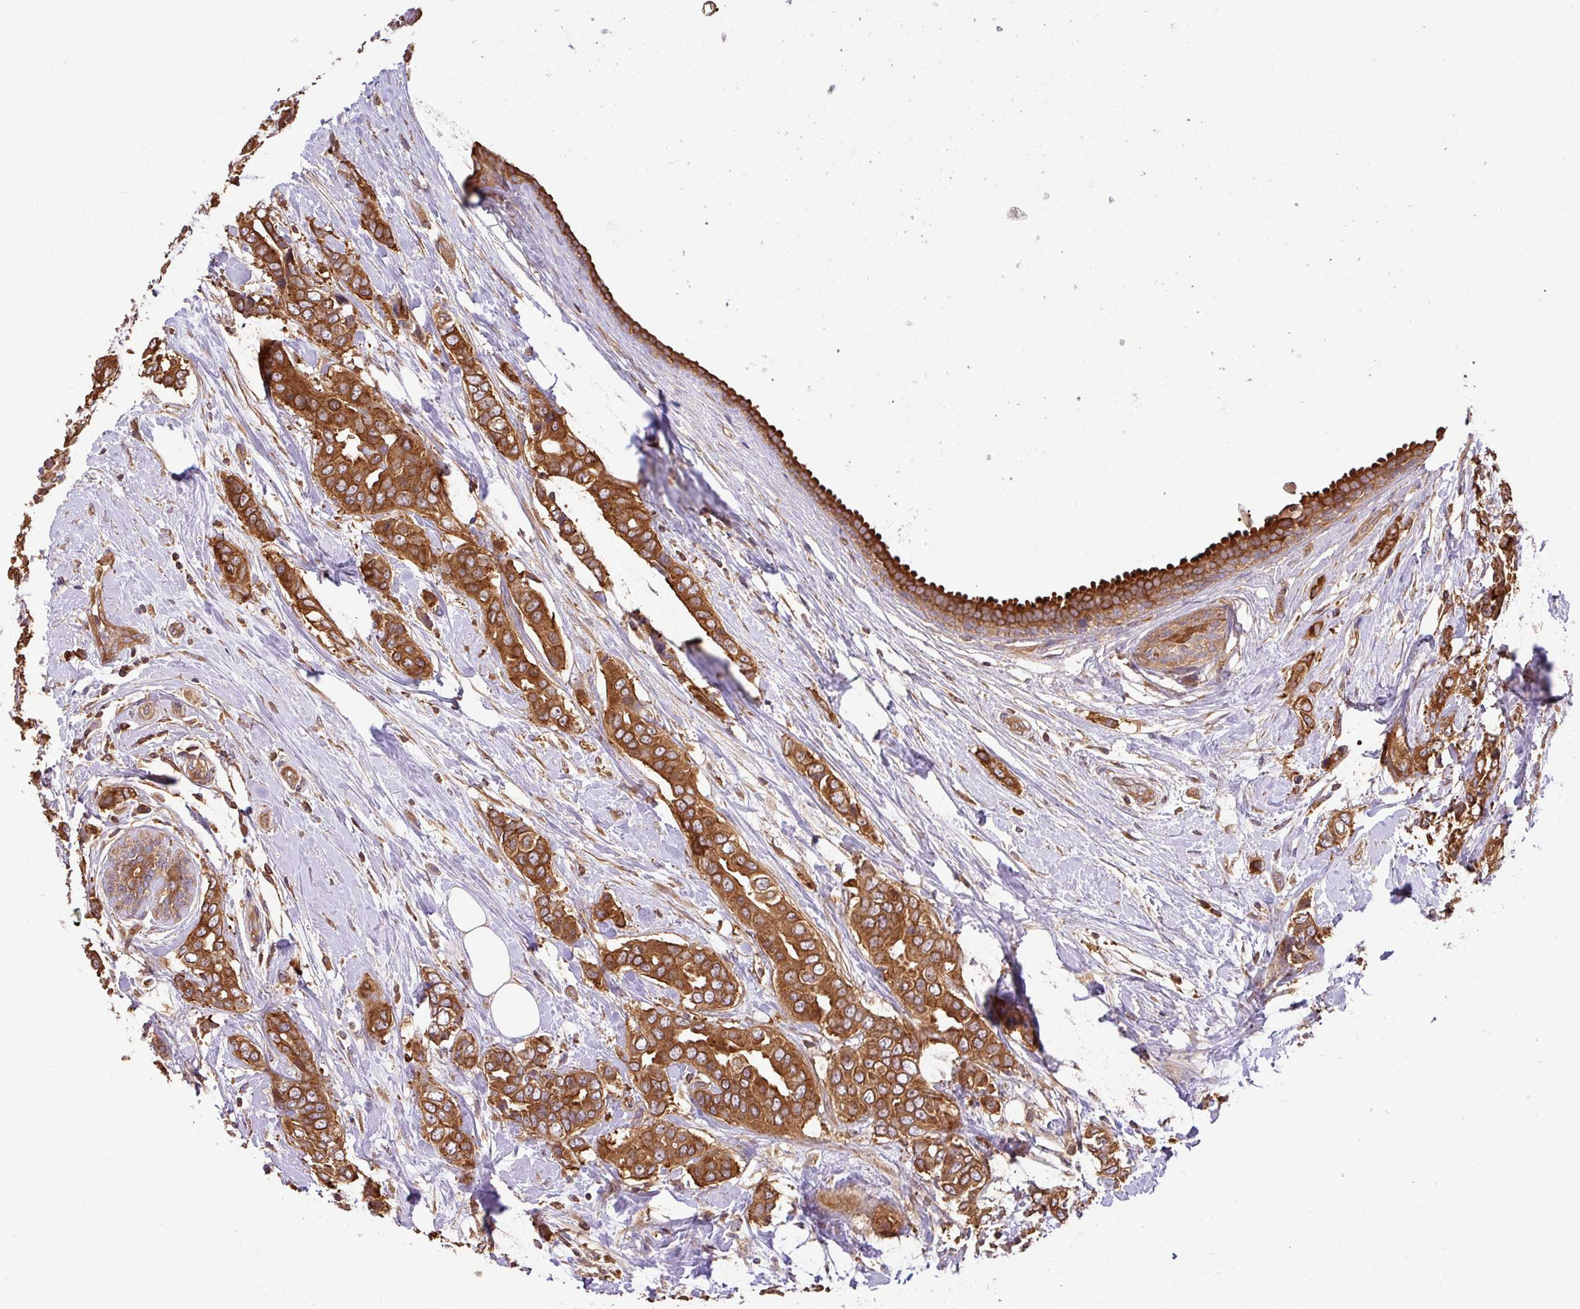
{"staining": {"intensity": "strong", "quantity": ">75%", "location": "cytoplasmic/membranous"}, "tissue": "breast cancer", "cell_type": "Tumor cells", "image_type": "cancer", "snomed": [{"axis": "morphology", "description": "Lobular carcinoma"}, {"axis": "topography", "description": "Breast"}], "caption": "Human breast cancer stained with a protein marker shows strong staining in tumor cells.", "gene": "GSPT1", "patient": {"sex": "female", "age": 51}}